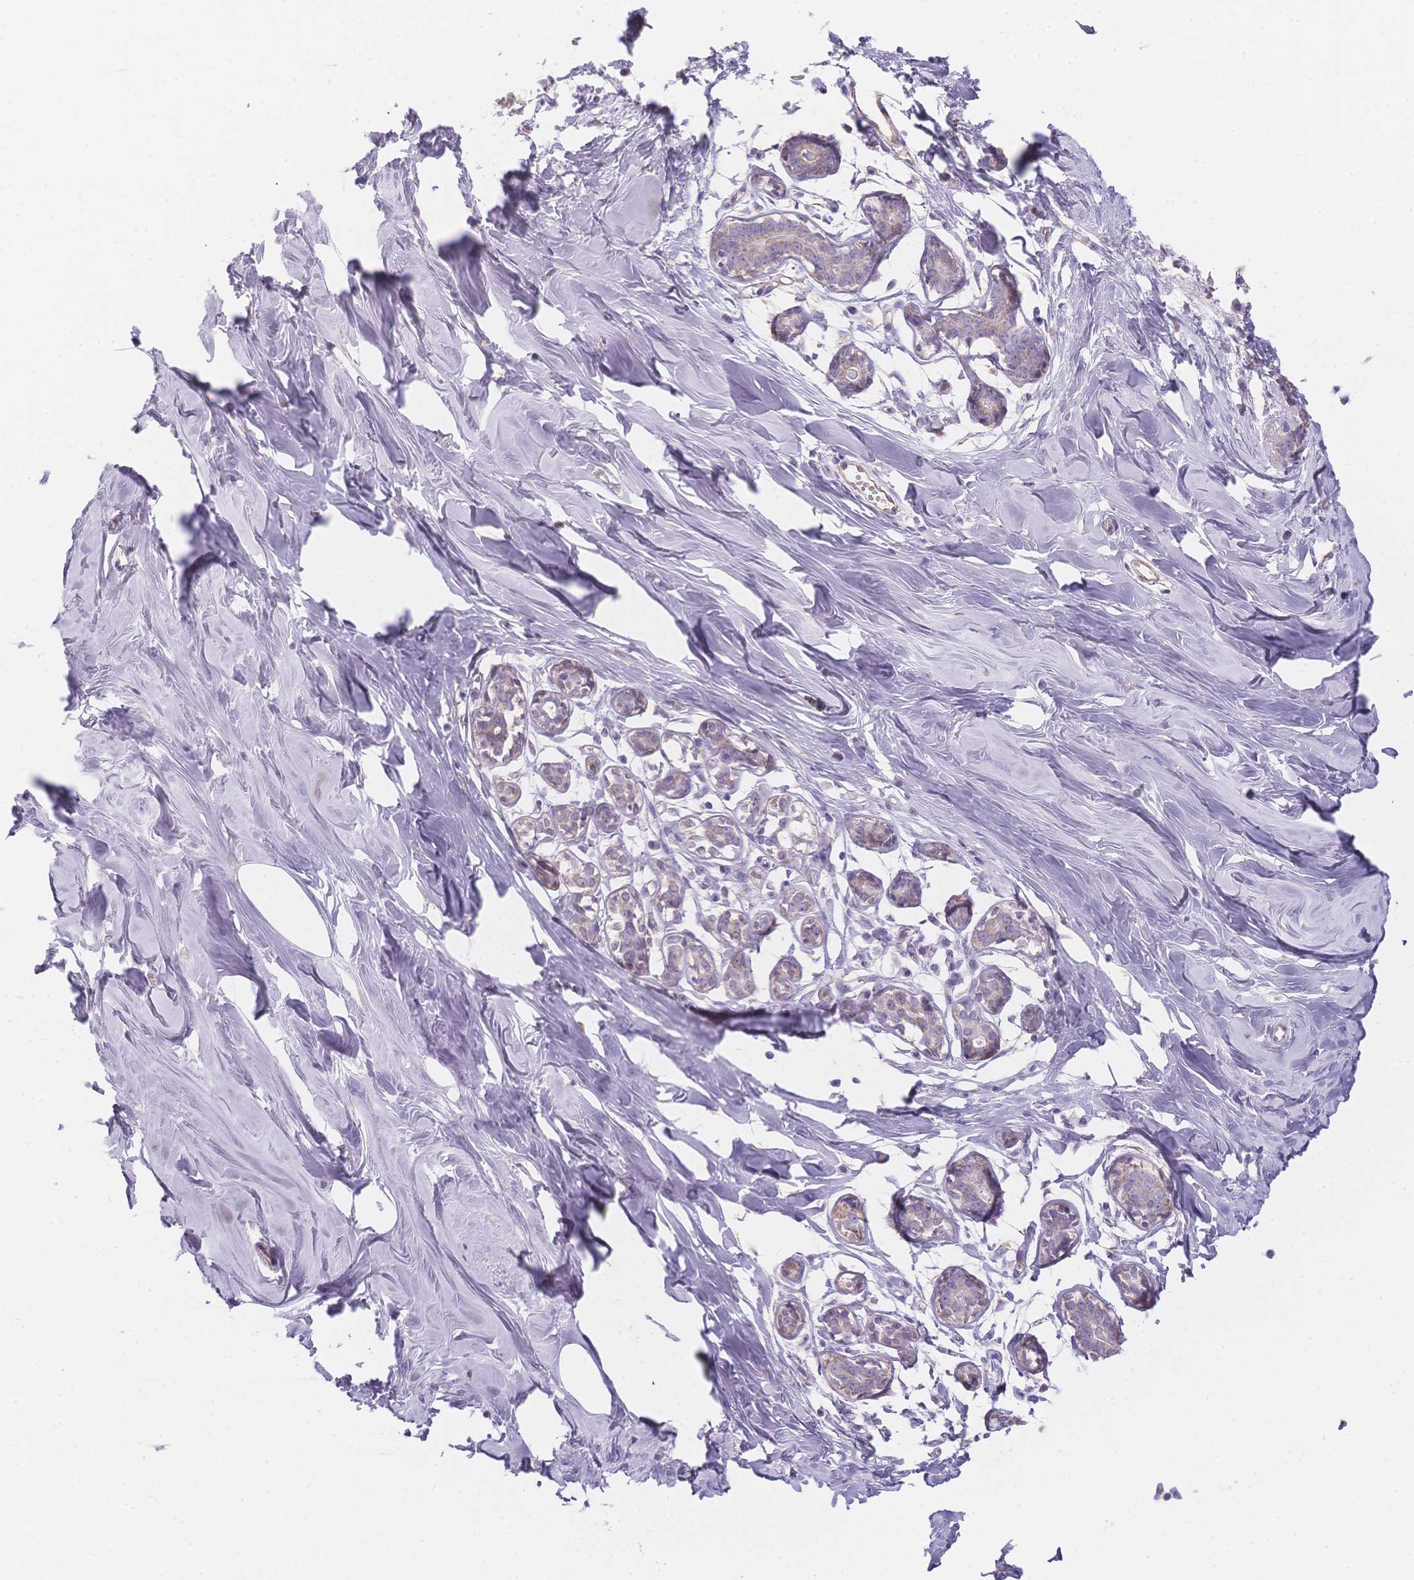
{"staining": {"intensity": "negative", "quantity": "none", "location": "none"}, "tissue": "breast", "cell_type": "Adipocytes", "image_type": "normal", "snomed": [{"axis": "morphology", "description": "Normal tissue, NOS"}, {"axis": "topography", "description": "Breast"}], "caption": "DAB (3,3'-diaminobenzidine) immunohistochemical staining of unremarkable breast displays no significant staining in adipocytes. (Stains: DAB (3,3'-diaminobenzidine) immunohistochemistry with hematoxylin counter stain, Microscopy: brightfield microscopy at high magnification).", "gene": "SMYD1", "patient": {"sex": "female", "age": 27}}